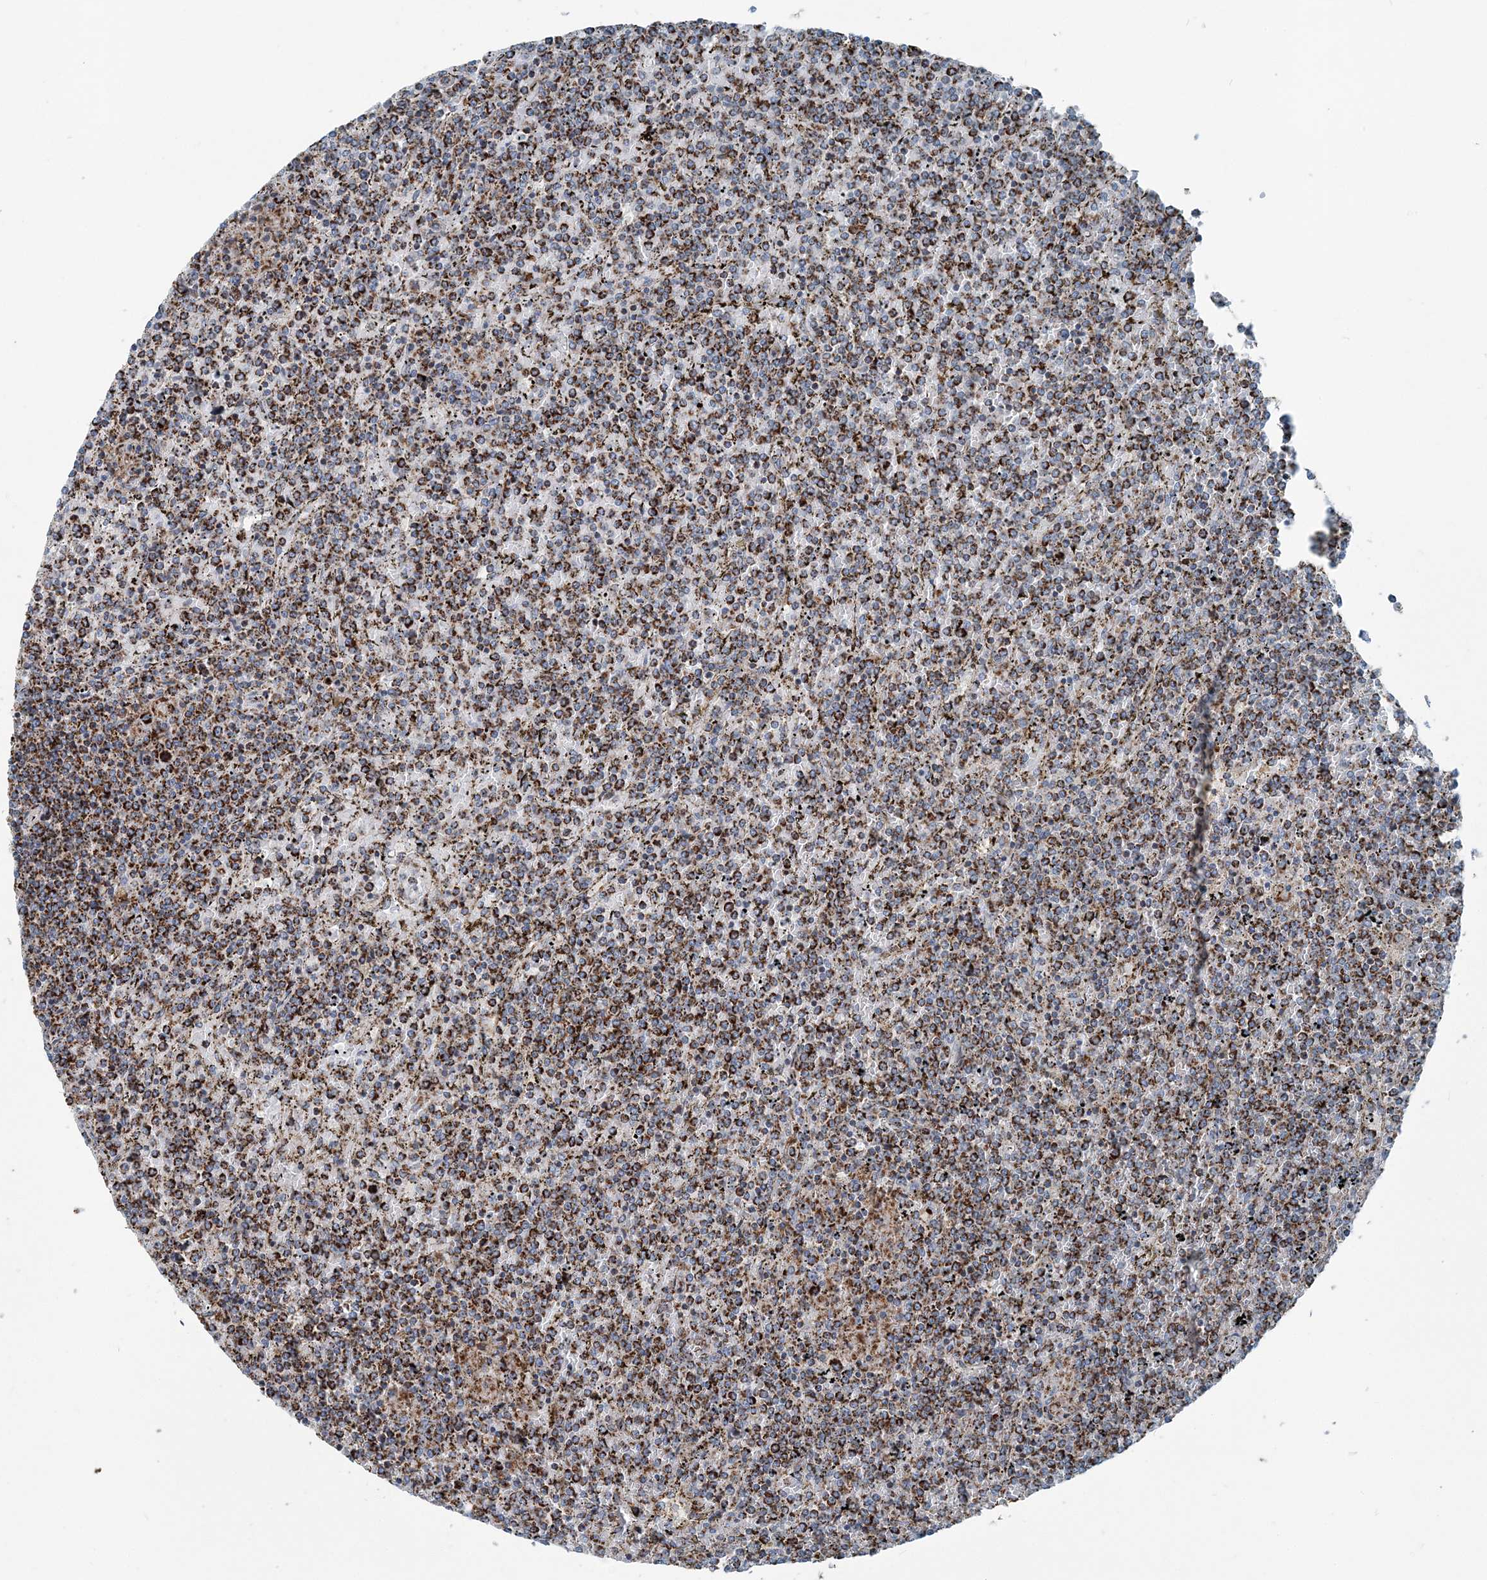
{"staining": {"intensity": "strong", "quantity": ">75%", "location": "cytoplasmic/membranous"}, "tissue": "lymphoma", "cell_type": "Tumor cells", "image_type": "cancer", "snomed": [{"axis": "morphology", "description": "Malignant lymphoma, non-Hodgkin's type, Low grade"}, {"axis": "topography", "description": "Spleen"}], "caption": "A high-resolution histopathology image shows immunohistochemistry staining of malignant lymphoma, non-Hodgkin's type (low-grade), which reveals strong cytoplasmic/membranous positivity in about >75% of tumor cells. (DAB (3,3'-diaminobenzidine) IHC, brown staining for protein, blue staining for nuclei).", "gene": "INTU", "patient": {"sex": "female", "age": 19}}